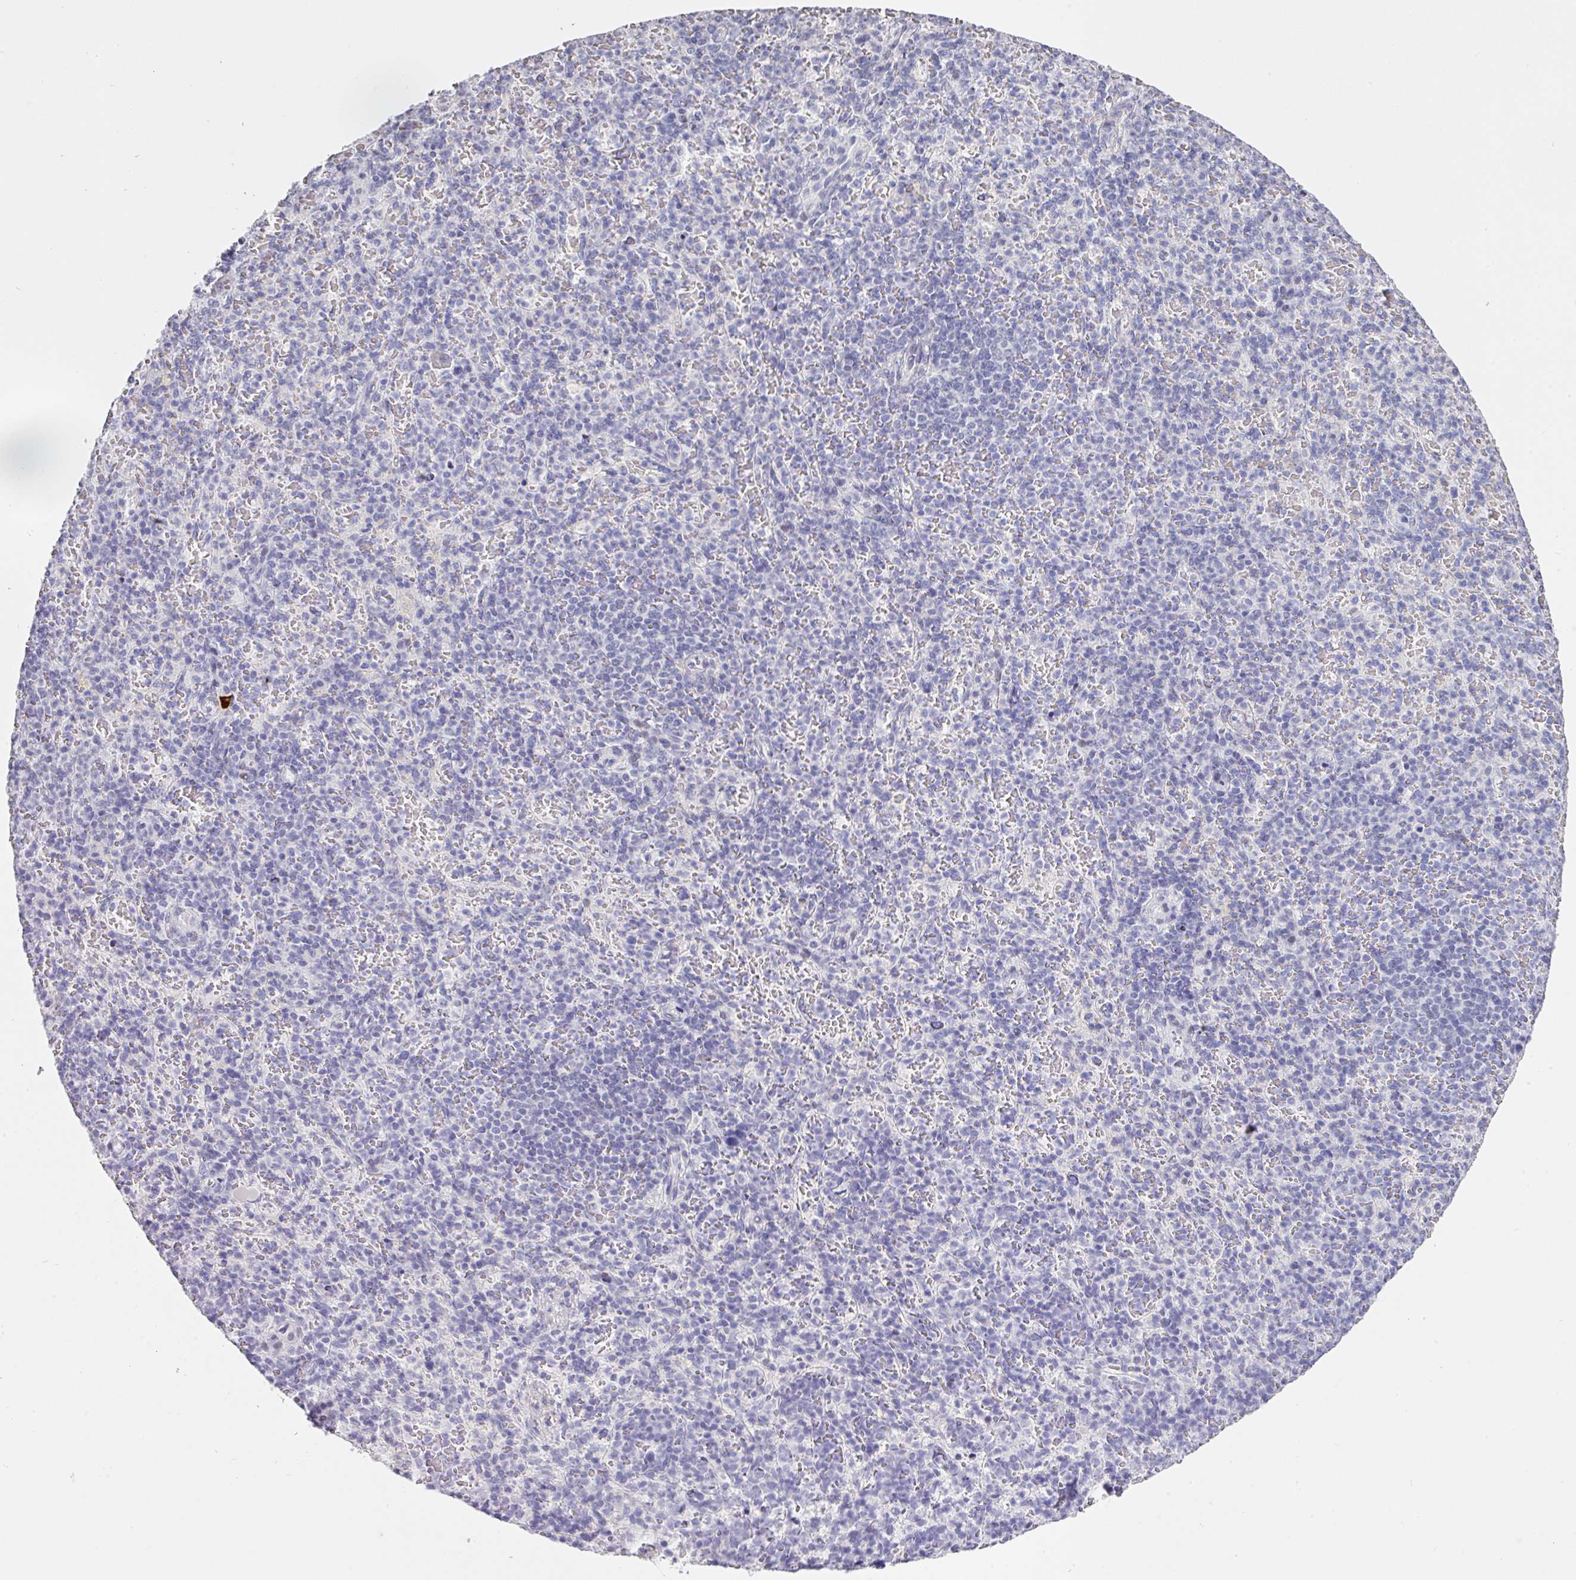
{"staining": {"intensity": "negative", "quantity": "none", "location": "none"}, "tissue": "spleen", "cell_type": "Cells in red pulp", "image_type": "normal", "snomed": [{"axis": "morphology", "description": "Normal tissue, NOS"}, {"axis": "topography", "description": "Spleen"}], "caption": "A high-resolution micrograph shows immunohistochemistry staining of normal spleen, which displays no significant staining in cells in red pulp. (Immunohistochemistry (ihc), brightfield microscopy, high magnification).", "gene": "ANKRD29", "patient": {"sex": "female", "age": 74}}